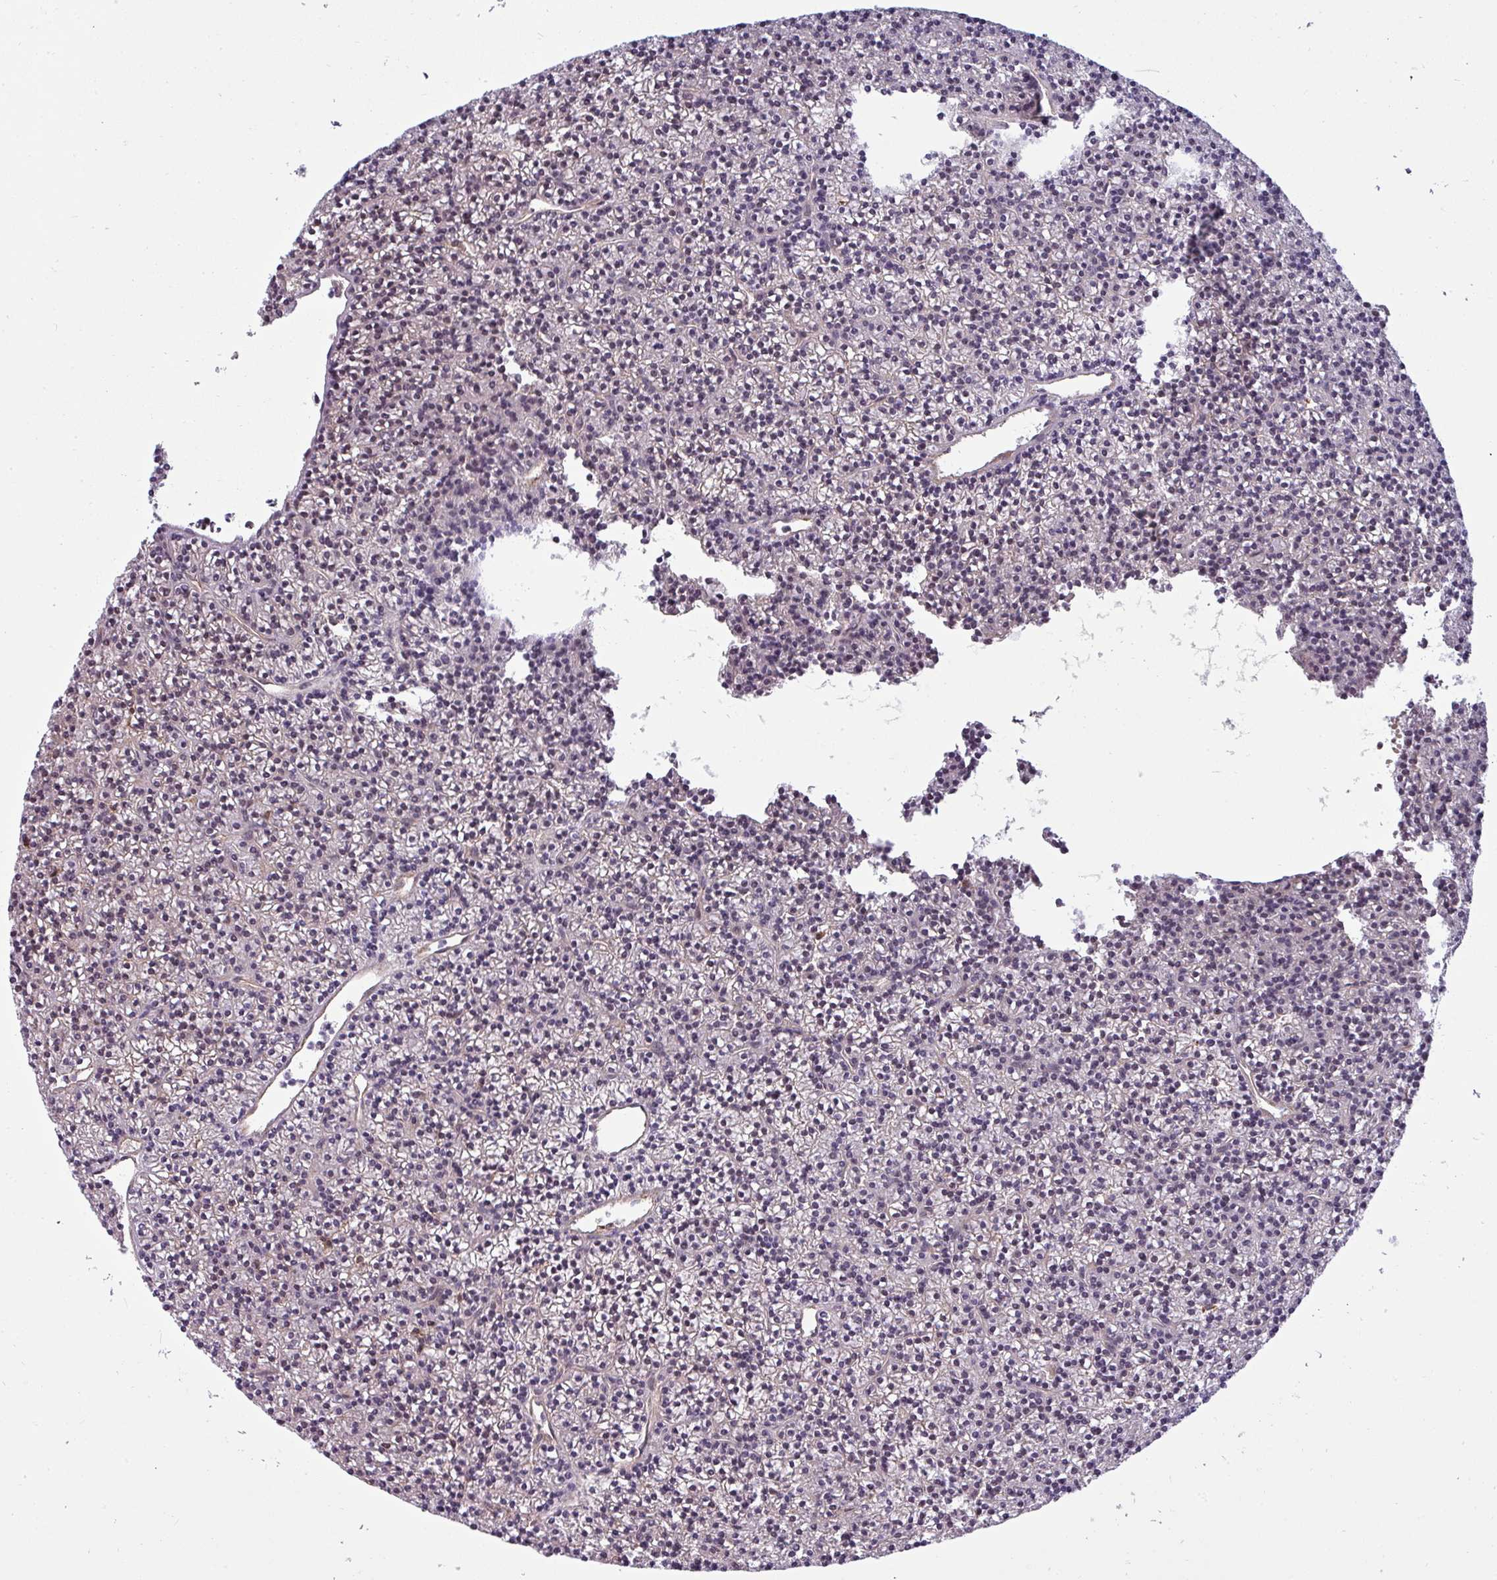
{"staining": {"intensity": "negative", "quantity": "none", "location": "none"}, "tissue": "parathyroid gland", "cell_type": "Glandular cells", "image_type": "normal", "snomed": [{"axis": "morphology", "description": "Normal tissue, NOS"}, {"axis": "topography", "description": "Parathyroid gland"}], "caption": "A high-resolution histopathology image shows immunohistochemistry (IHC) staining of normal parathyroid gland, which shows no significant staining in glandular cells.", "gene": "ZNF835", "patient": {"sex": "female", "age": 45}}